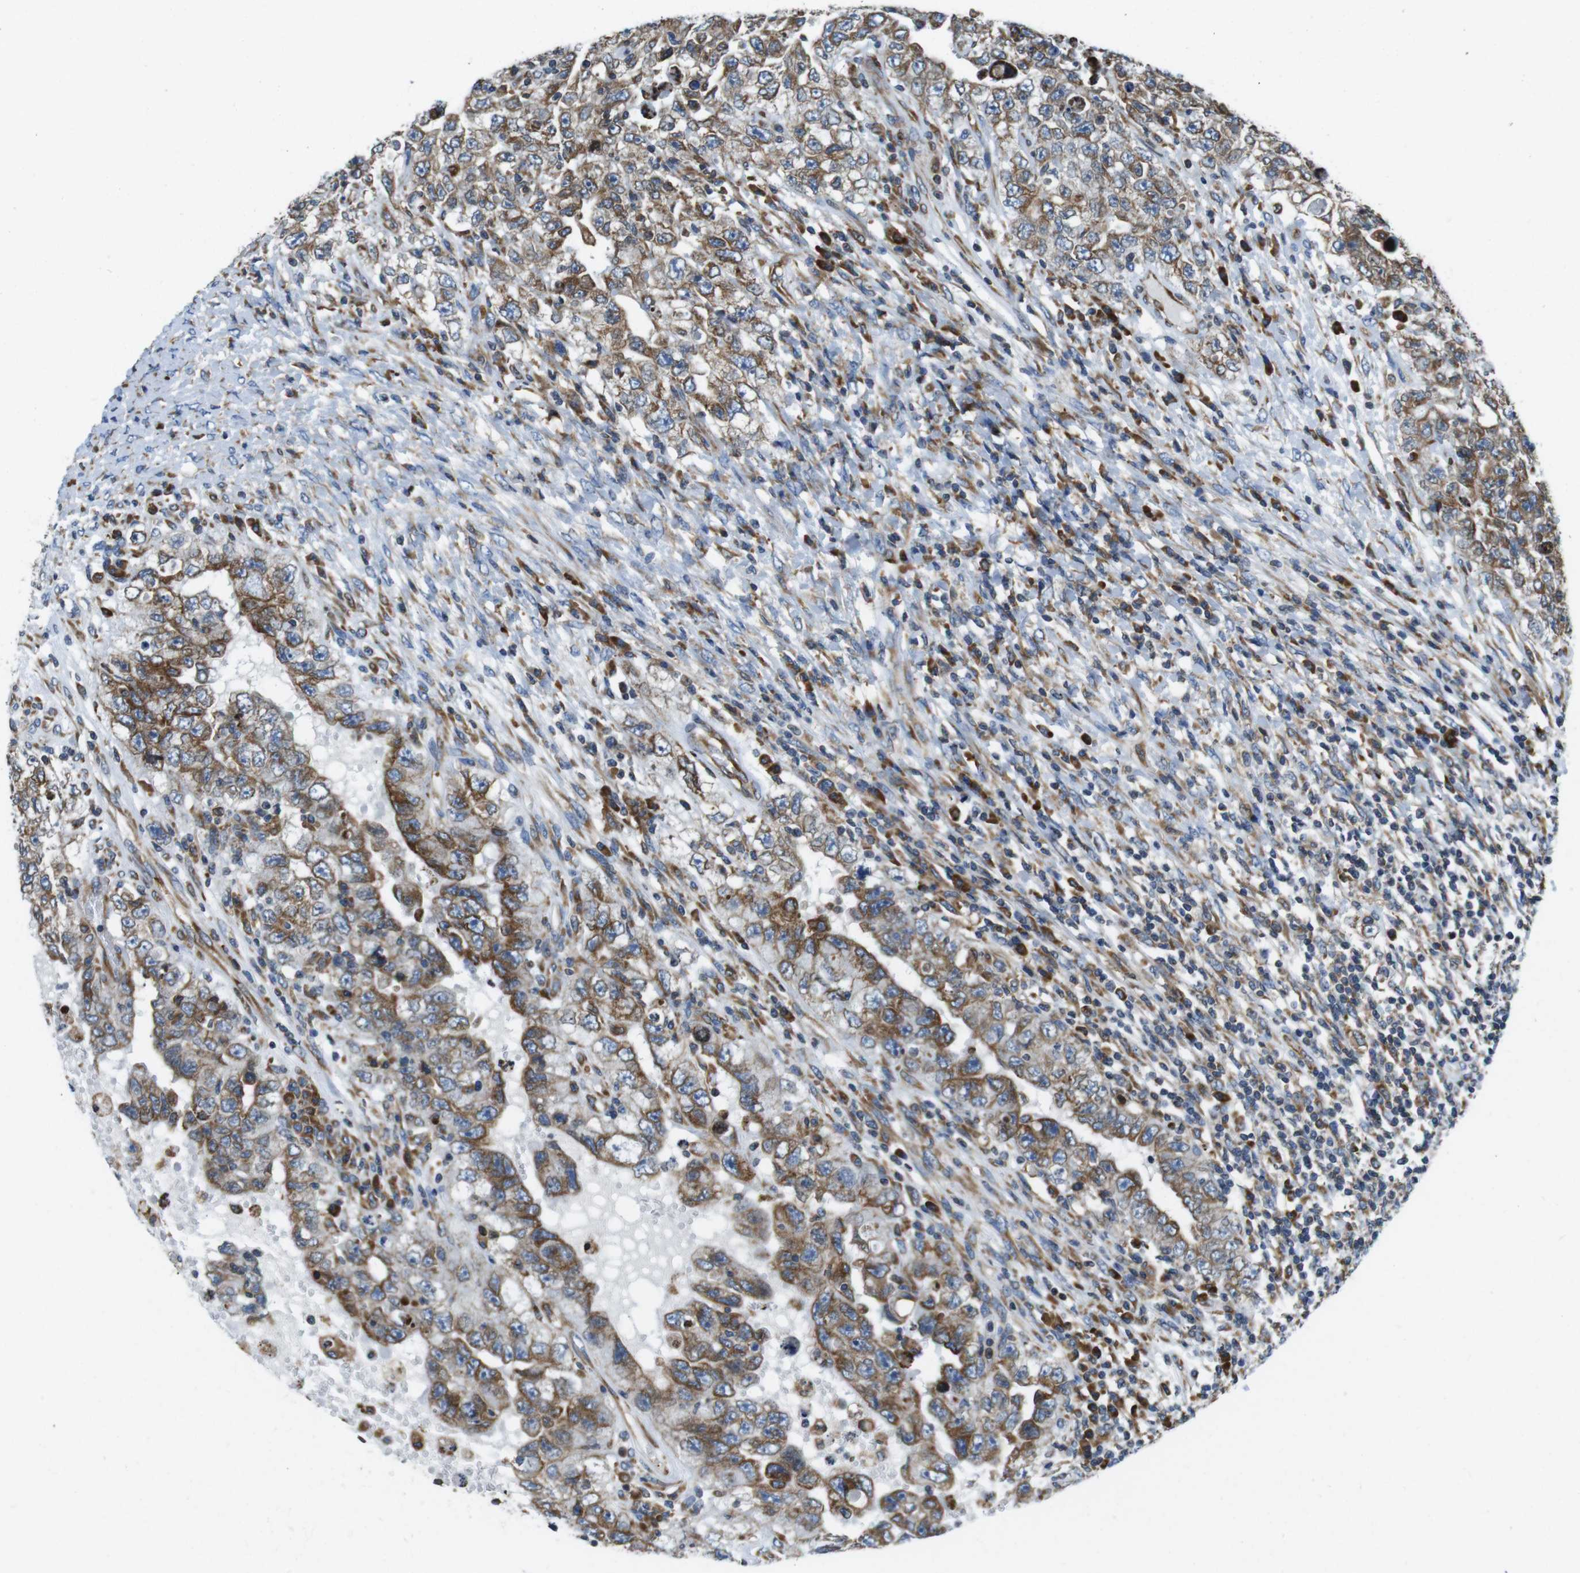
{"staining": {"intensity": "moderate", "quantity": ">75%", "location": "cytoplasmic/membranous"}, "tissue": "testis cancer", "cell_type": "Tumor cells", "image_type": "cancer", "snomed": [{"axis": "morphology", "description": "Carcinoma, Embryonal, NOS"}, {"axis": "topography", "description": "Testis"}], "caption": "A brown stain labels moderate cytoplasmic/membranous expression of a protein in embryonal carcinoma (testis) tumor cells.", "gene": "UGGT1", "patient": {"sex": "male", "age": 26}}